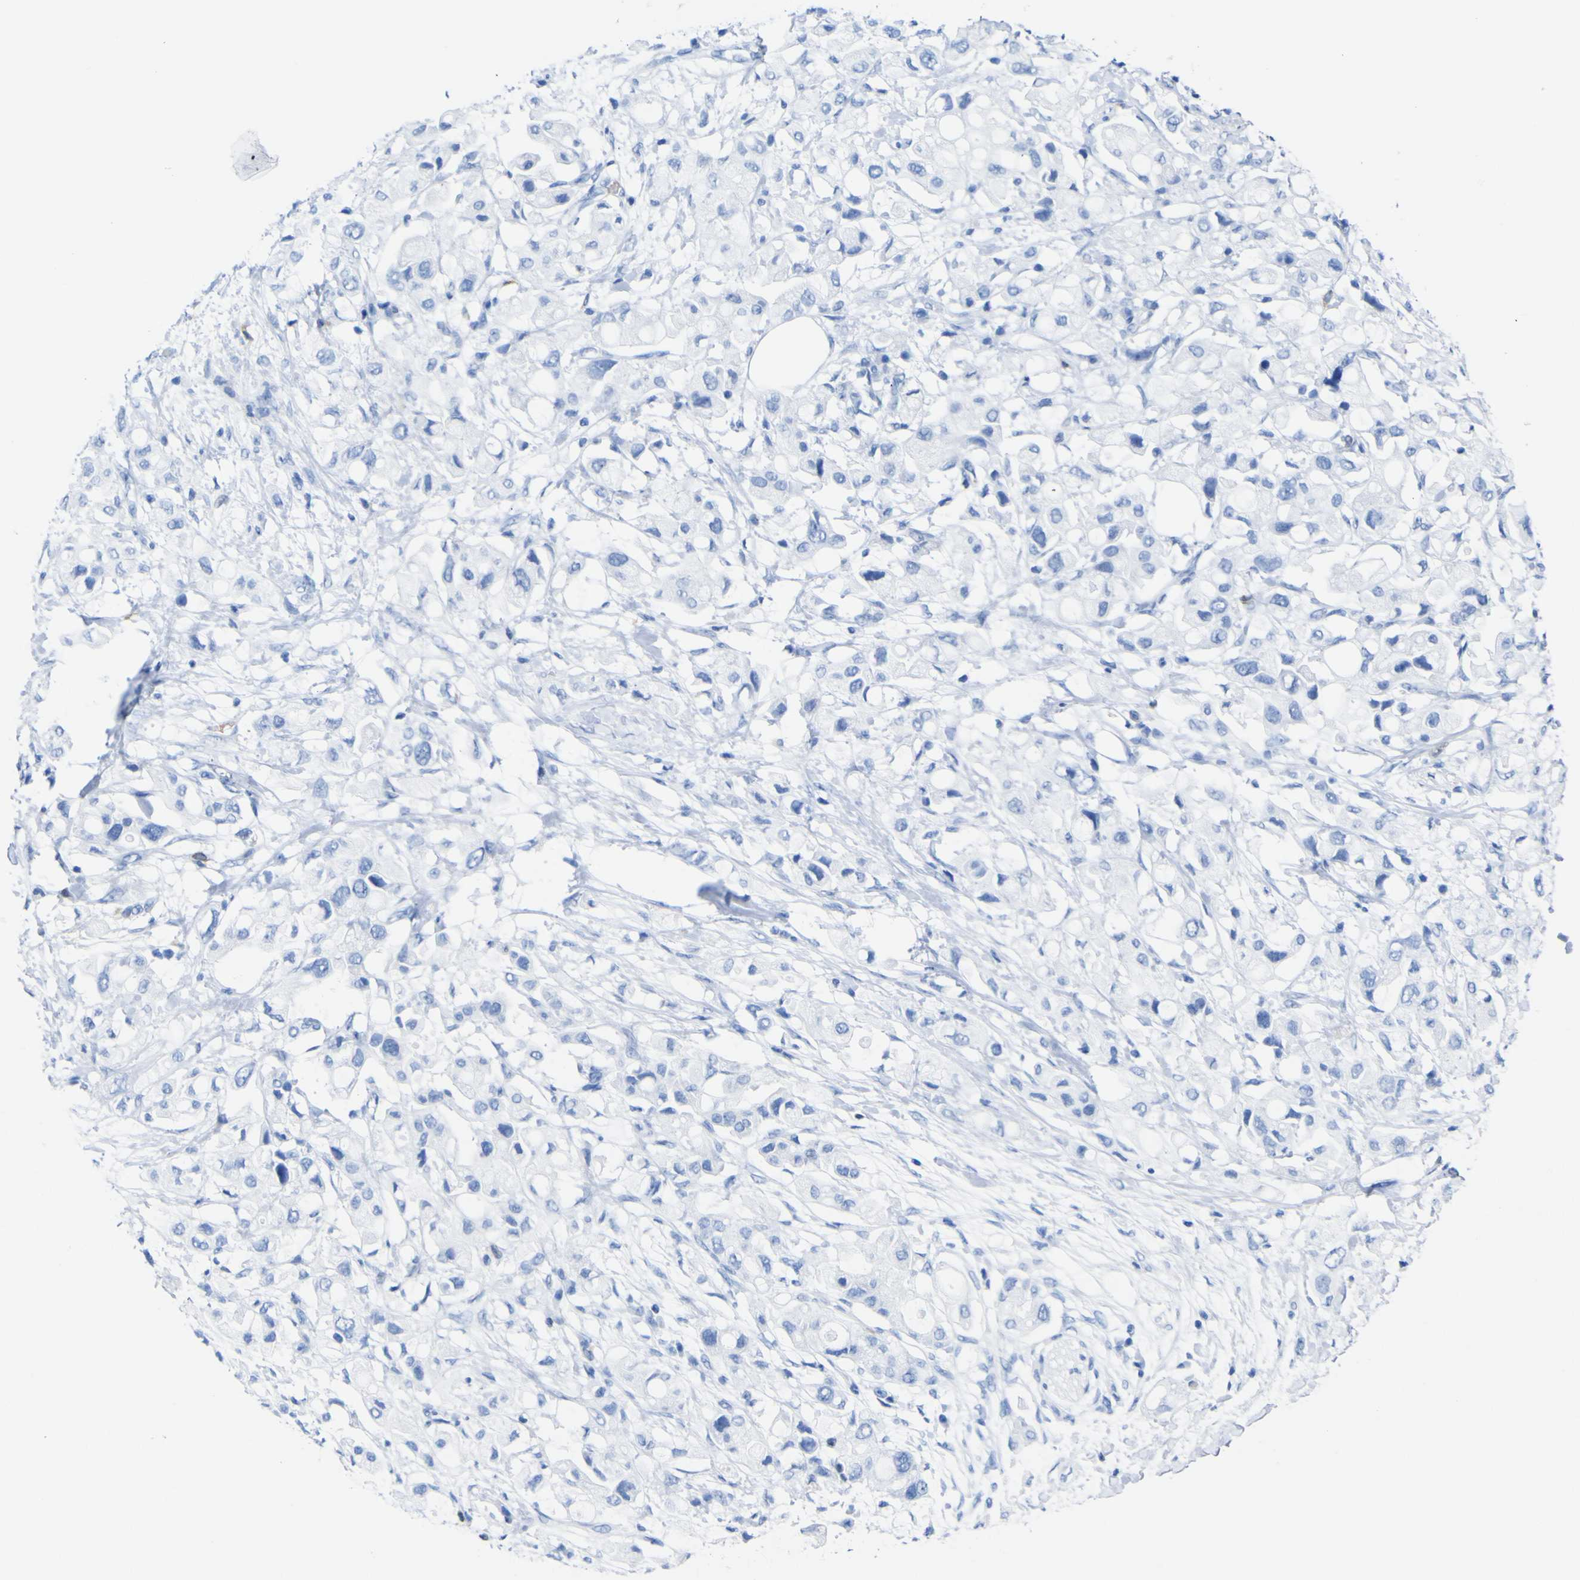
{"staining": {"intensity": "negative", "quantity": "none", "location": "none"}, "tissue": "pancreatic cancer", "cell_type": "Tumor cells", "image_type": "cancer", "snomed": [{"axis": "morphology", "description": "Adenocarcinoma, NOS"}, {"axis": "topography", "description": "Pancreas"}], "caption": "Immunohistochemistry of pancreatic adenocarcinoma demonstrates no positivity in tumor cells.", "gene": "DACH1", "patient": {"sex": "female", "age": 56}}